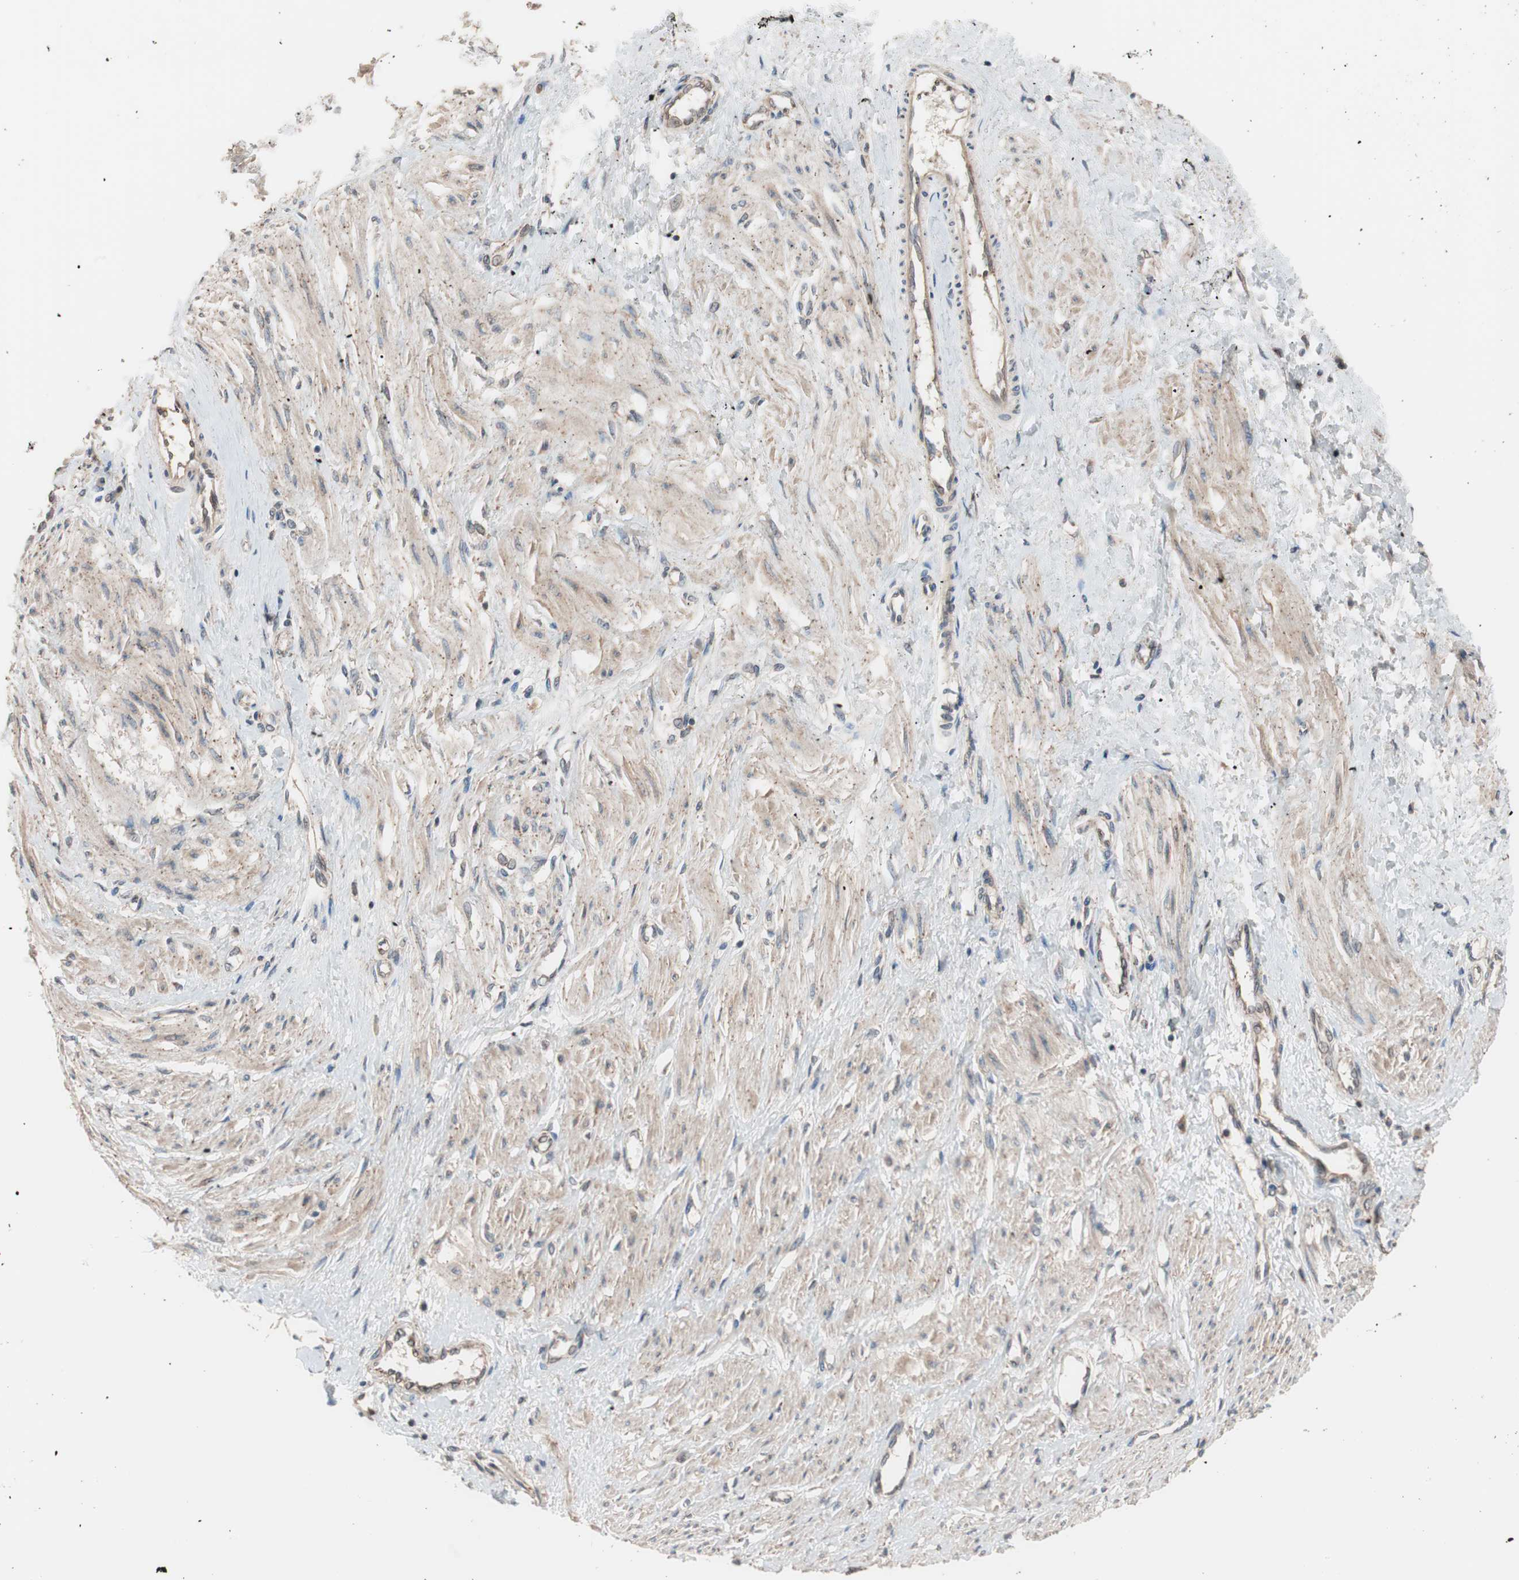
{"staining": {"intensity": "weak", "quantity": ">75%", "location": "cytoplasmic/membranous"}, "tissue": "smooth muscle", "cell_type": "Smooth muscle cells", "image_type": "normal", "snomed": [{"axis": "morphology", "description": "Normal tissue, NOS"}, {"axis": "topography", "description": "Smooth muscle"}, {"axis": "topography", "description": "Uterus"}], "caption": "DAB (3,3'-diaminobenzidine) immunohistochemical staining of normal human smooth muscle displays weak cytoplasmic/membranous protein expression in about >75% of smooth muscle cells.", "gene": "SDC4", "patient": {"sex": "female", "age": 39}}